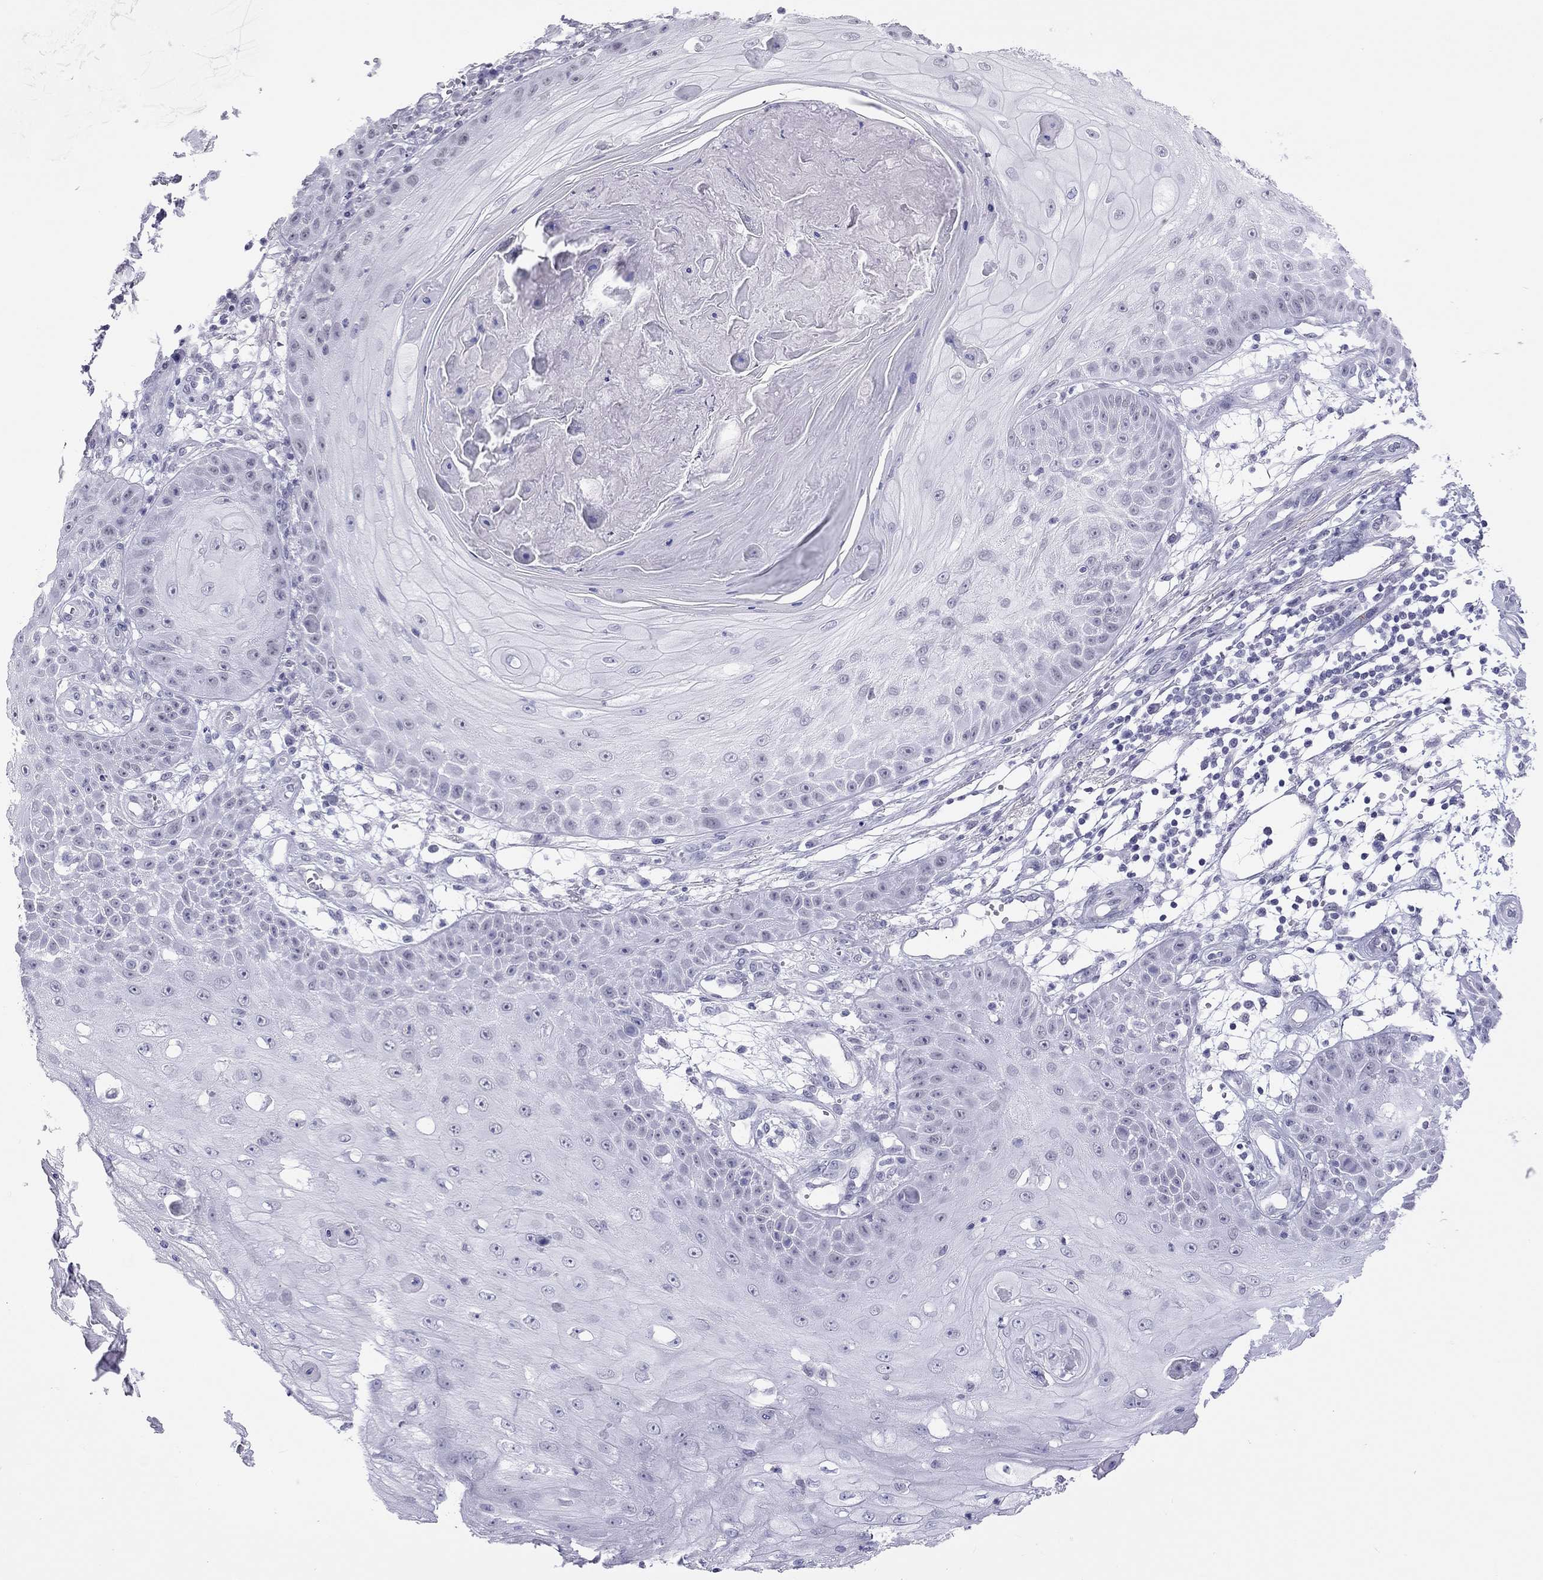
{"staining": {"intensity": "negative", "quantity": "none", "location": "none"}, "tissue": "skin cancer", "cell_type": "Tumor cells", "image_type": "cancer", "snomed": [{"axis": "morphology", "description": "Squamous cell carcinoma, NOS"}, {"axis": "topography", "description": "Skin"}], "caption": "Immunohistochemical staining of skin cancer demonstrates no significant expression in tumor cells. Nuclei are stained in blue.", "gene": "JHY", "patient": {"sex": "male", "age": 70}}